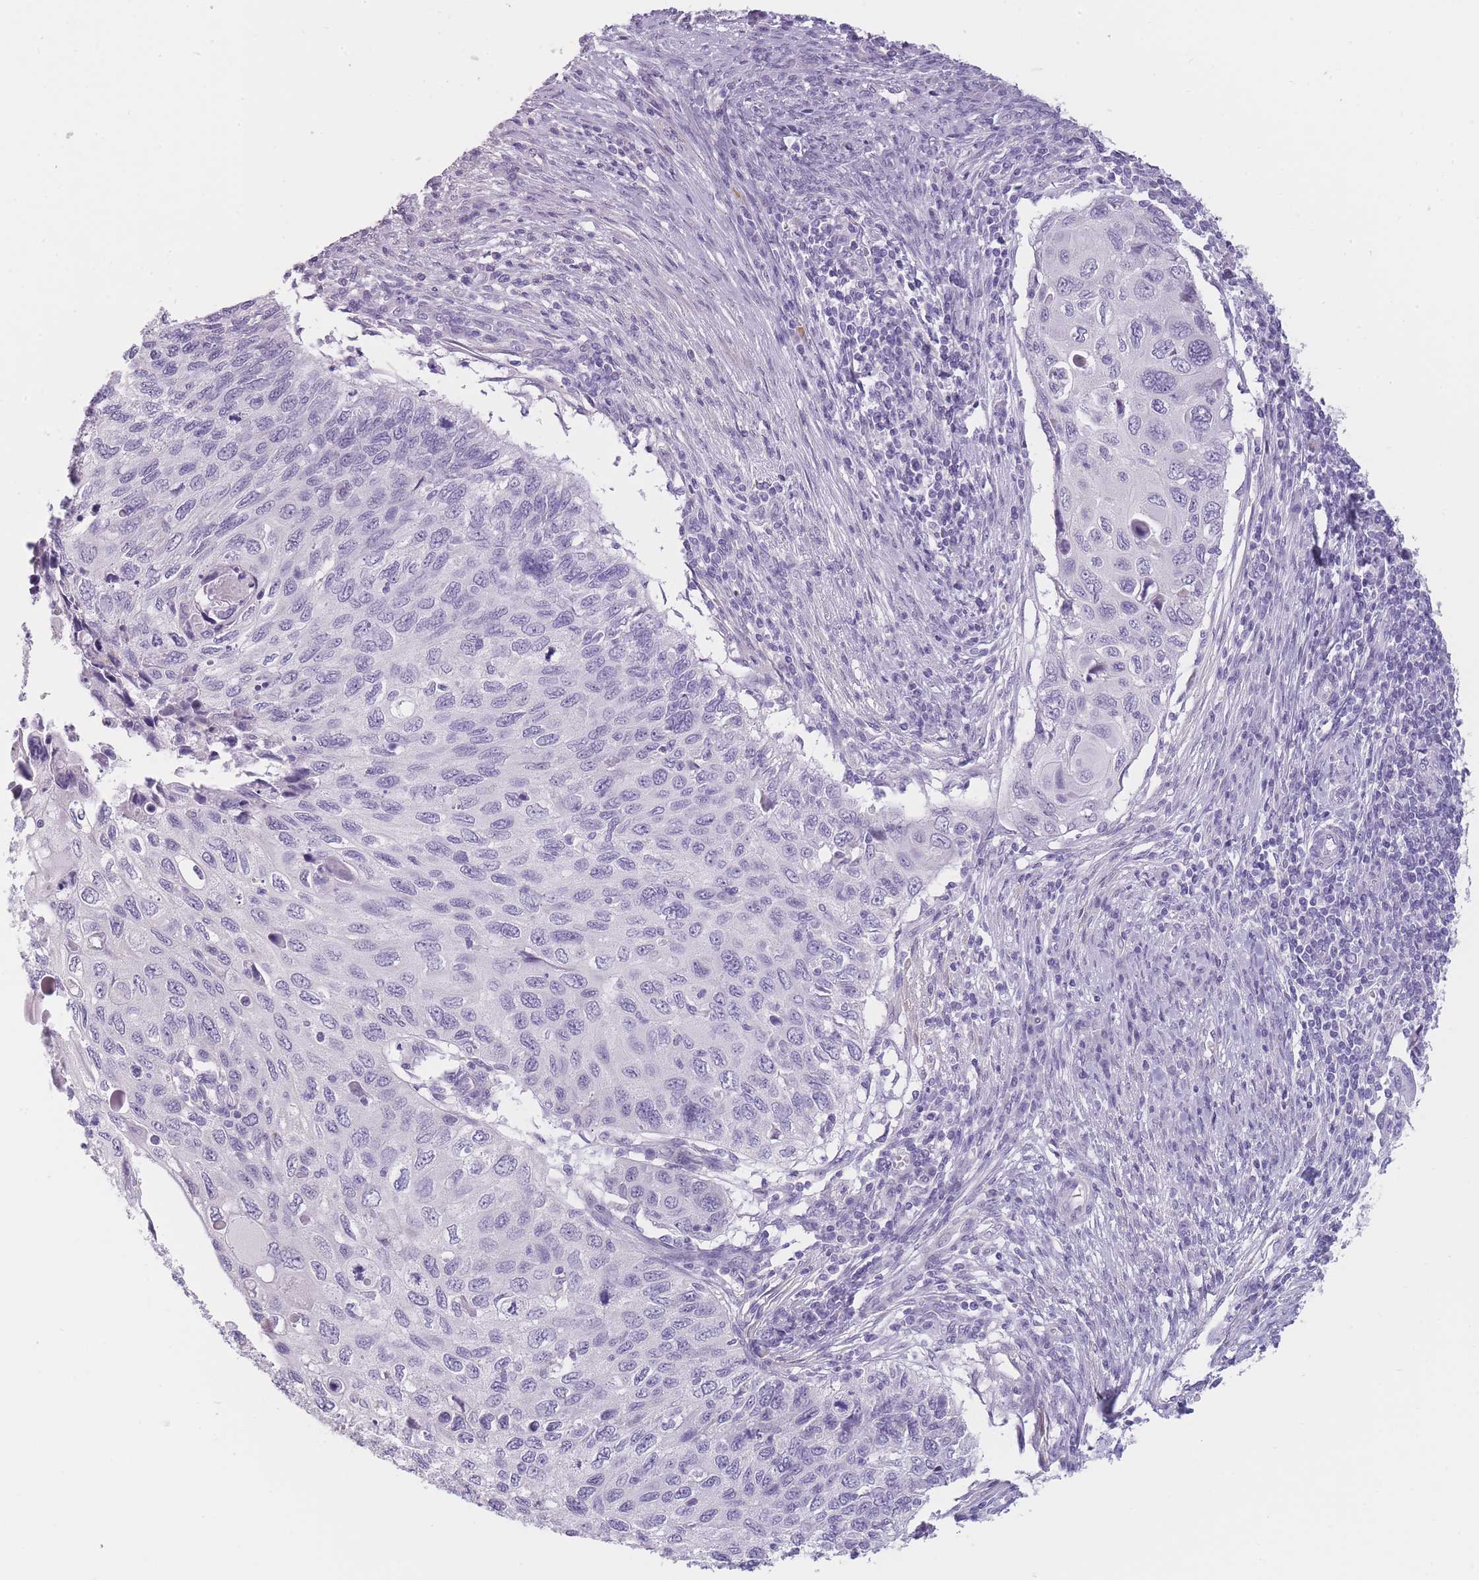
{"staining": {"intensity": "negative", "quantity": "none", "location": "none"}, "tissue": "cervical cancer", "cell_type": "Tumor cells", "image_type": "cancer", "snomed": [{"axis": "morphology", "description": "Squamous cell carcinoma, NOS"}, {"axis": "topography", "description": "Cervix"}], "caption": "Immunohistochemistry of human cervical cancer demonstrates no staining in tumor cells. Nuclei are stained in blue.", "gene": "TMEM236", "patient": {"sex": "female", "age": 70}}